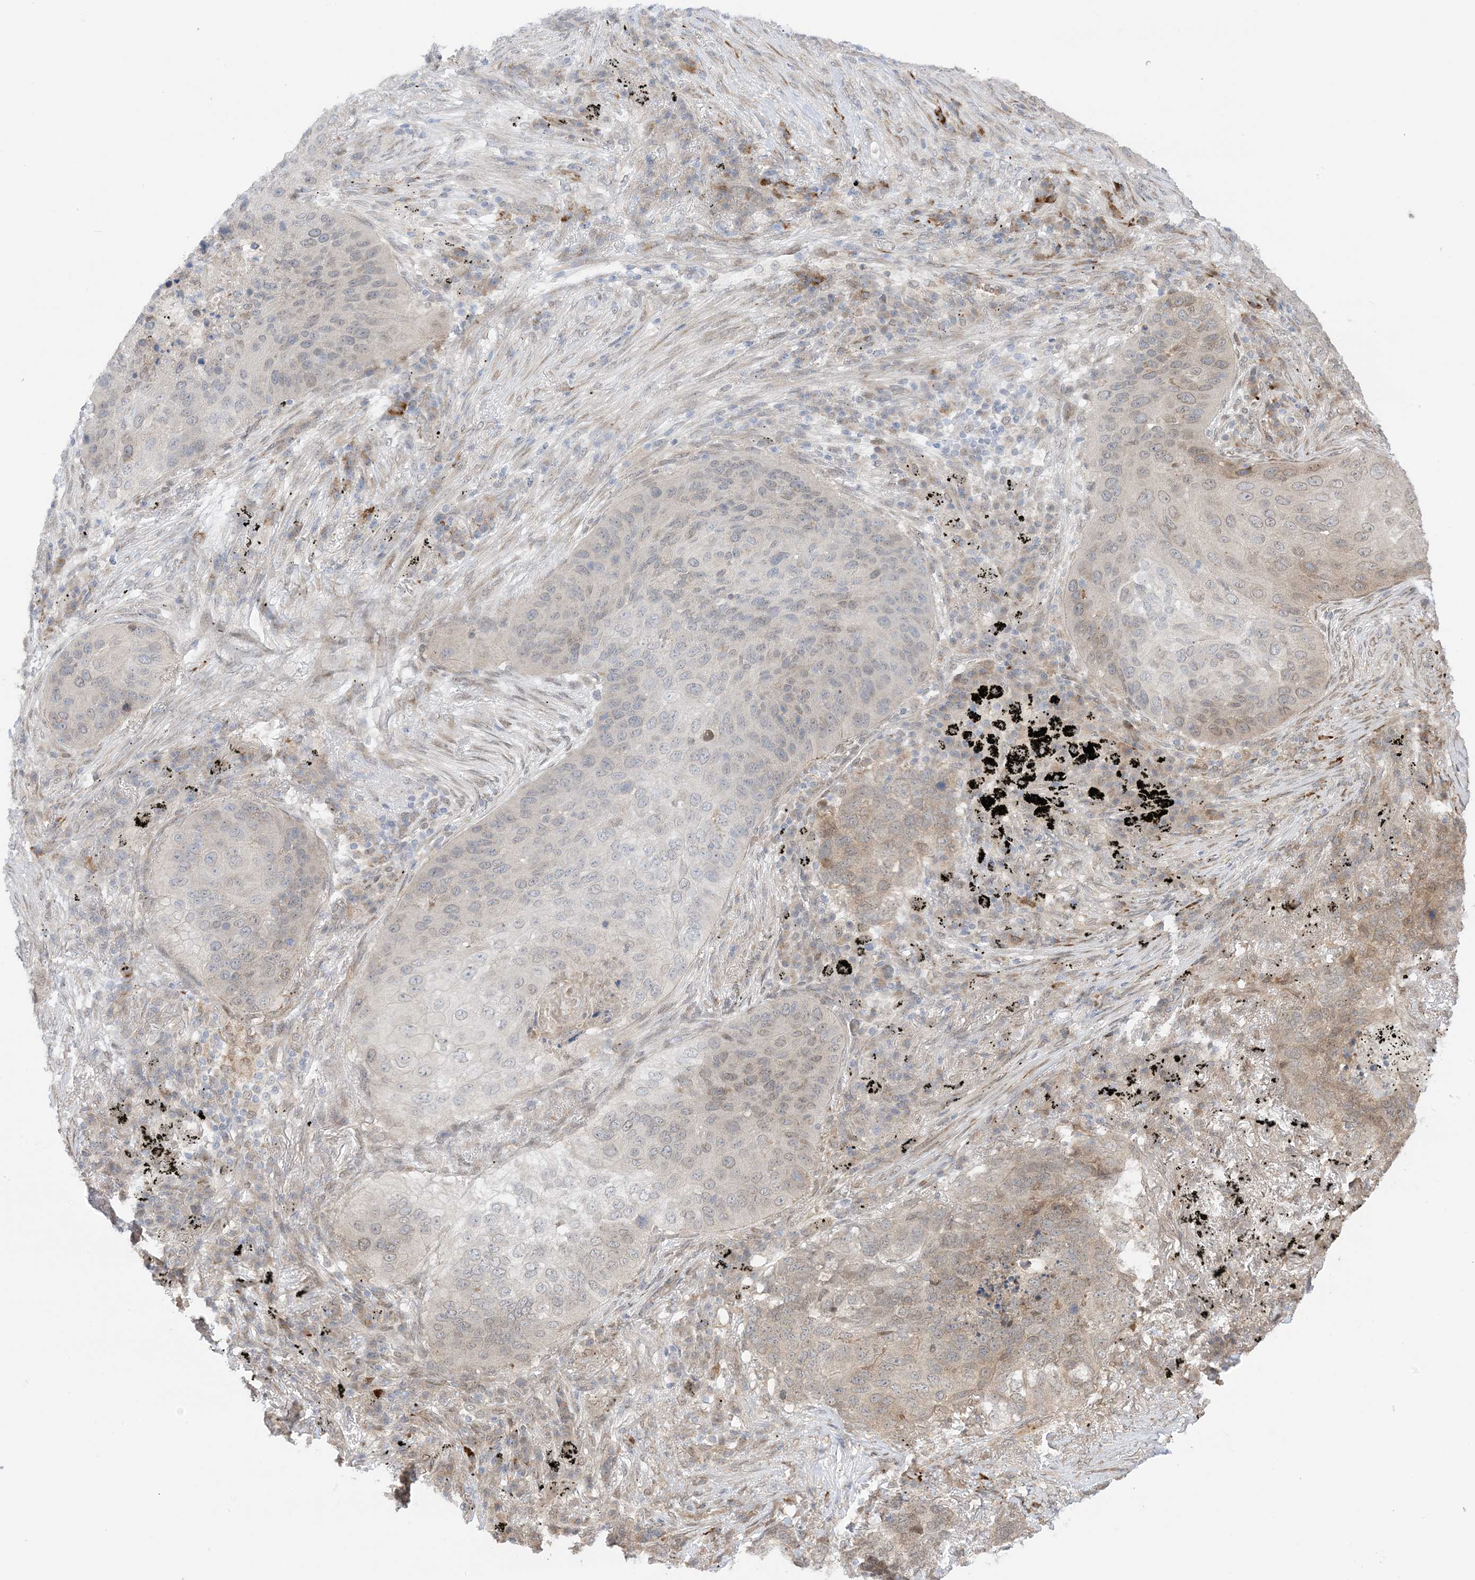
{"staining": {"intensity": "weak", "quantity": "<25%", "location": "cytoplasmic/membranous,nuclear"}, "tissue": "lung cancer", "cell_type": "Tumor cells", "image_type": "cancer", "snomed": [{"axis": "morphology", "description": "Squamous cell carcinoma, NOS"}, {"axis": "topography", "description": "Lung"}], "caption": "Micrograph shows no protein staining in tumor cells of lung cancer tissue.", "gene": "UBE2E2", "patient": {"sex": "female", "age": 63}}